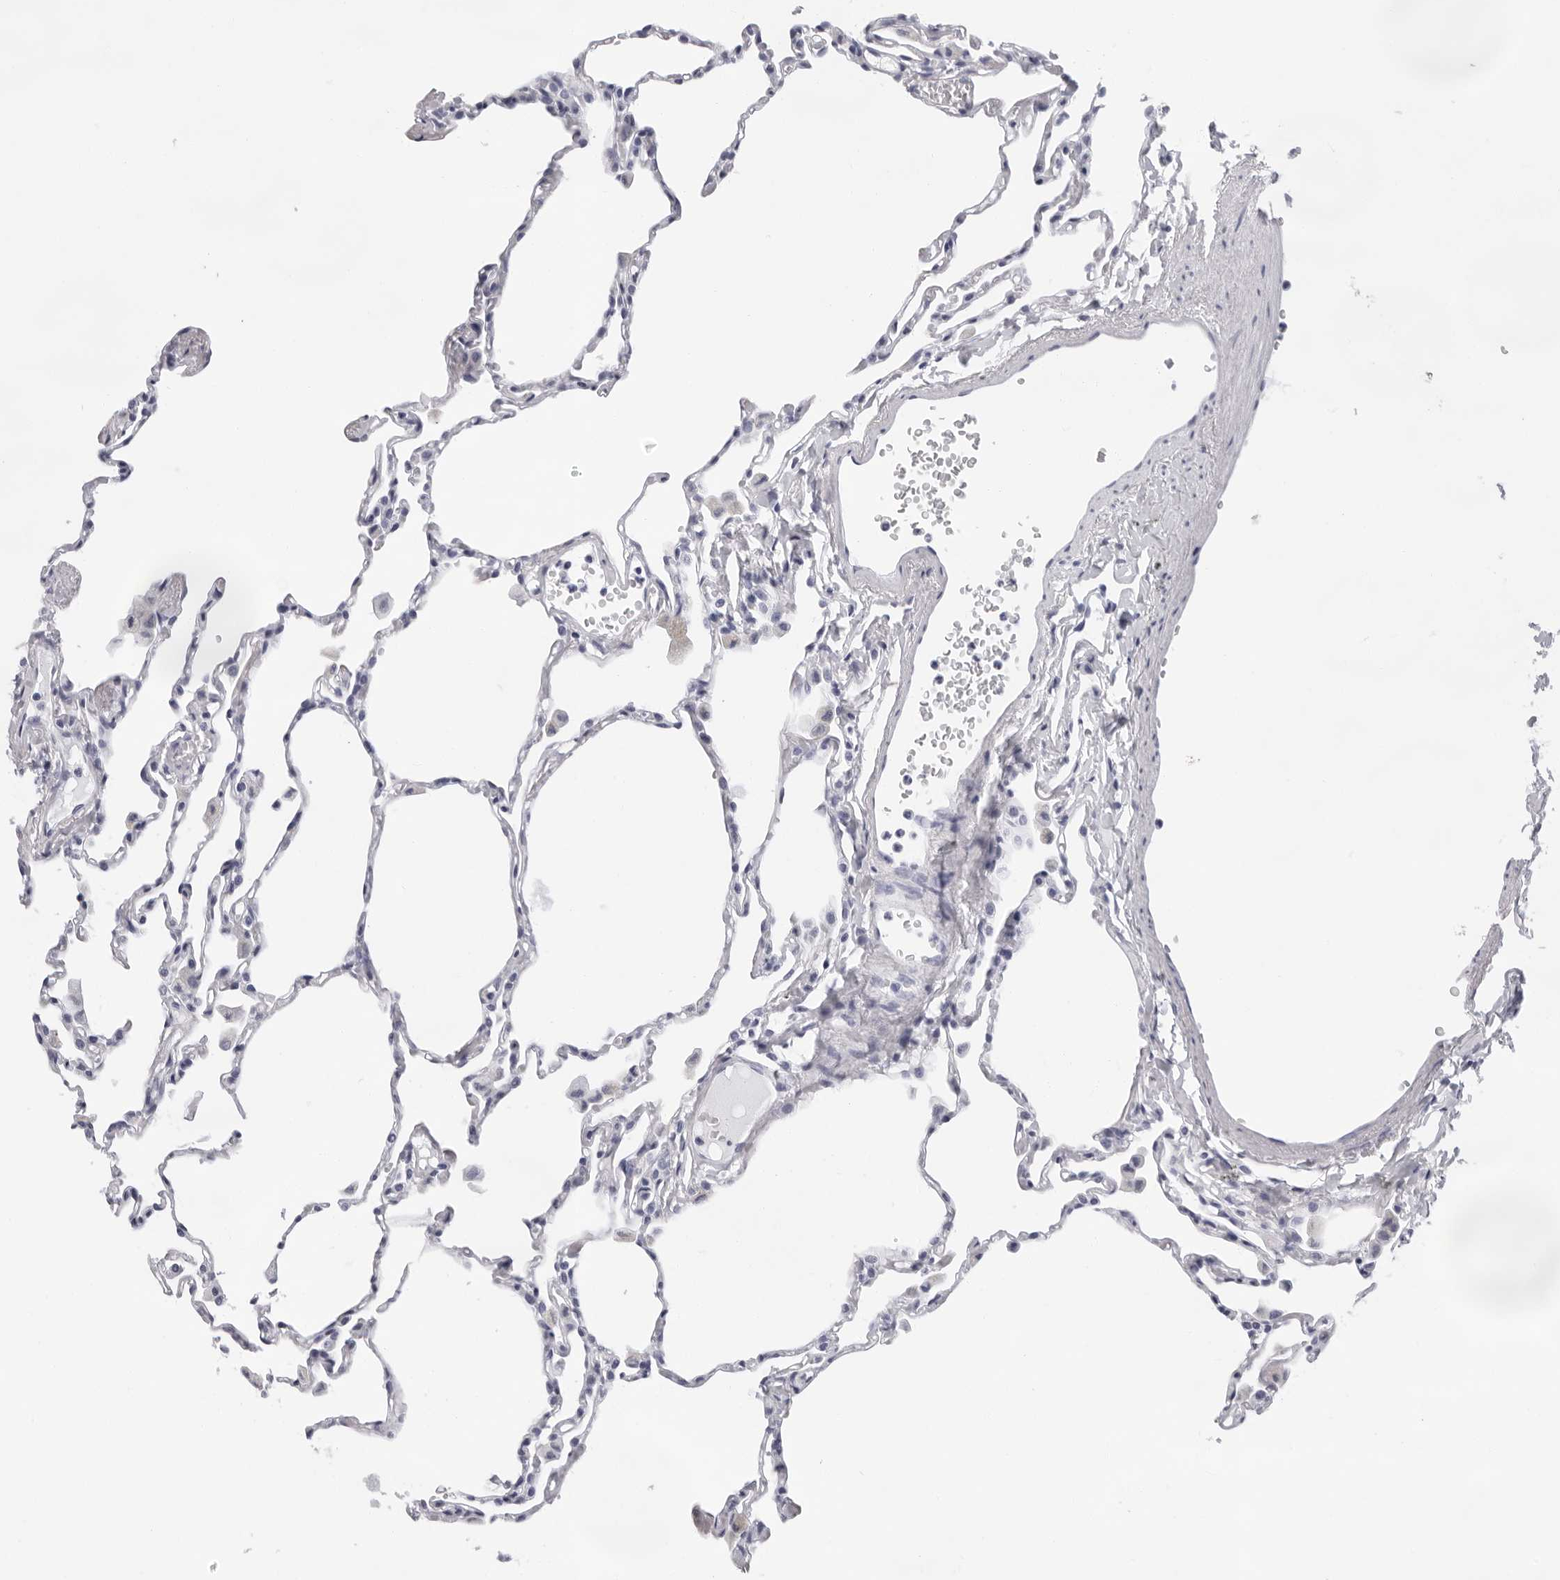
{"staining": {"intensity": "negative", "quantity": "none", "location": "none"}, "tissue": "lung", "cell_type": "Alveolar cells", "image_type": "normal", "snomed": [{"axis": "morphology", "description": "Normal tissue, NOS"}, {"axis": "topography", "description": "Lung"}], "caption": "This is a micrograph of IHC staining of normal lung, which shows no expression in alveolar cells.", "gene": "USP1", "patient": {"sex": "female", "age": 49}}